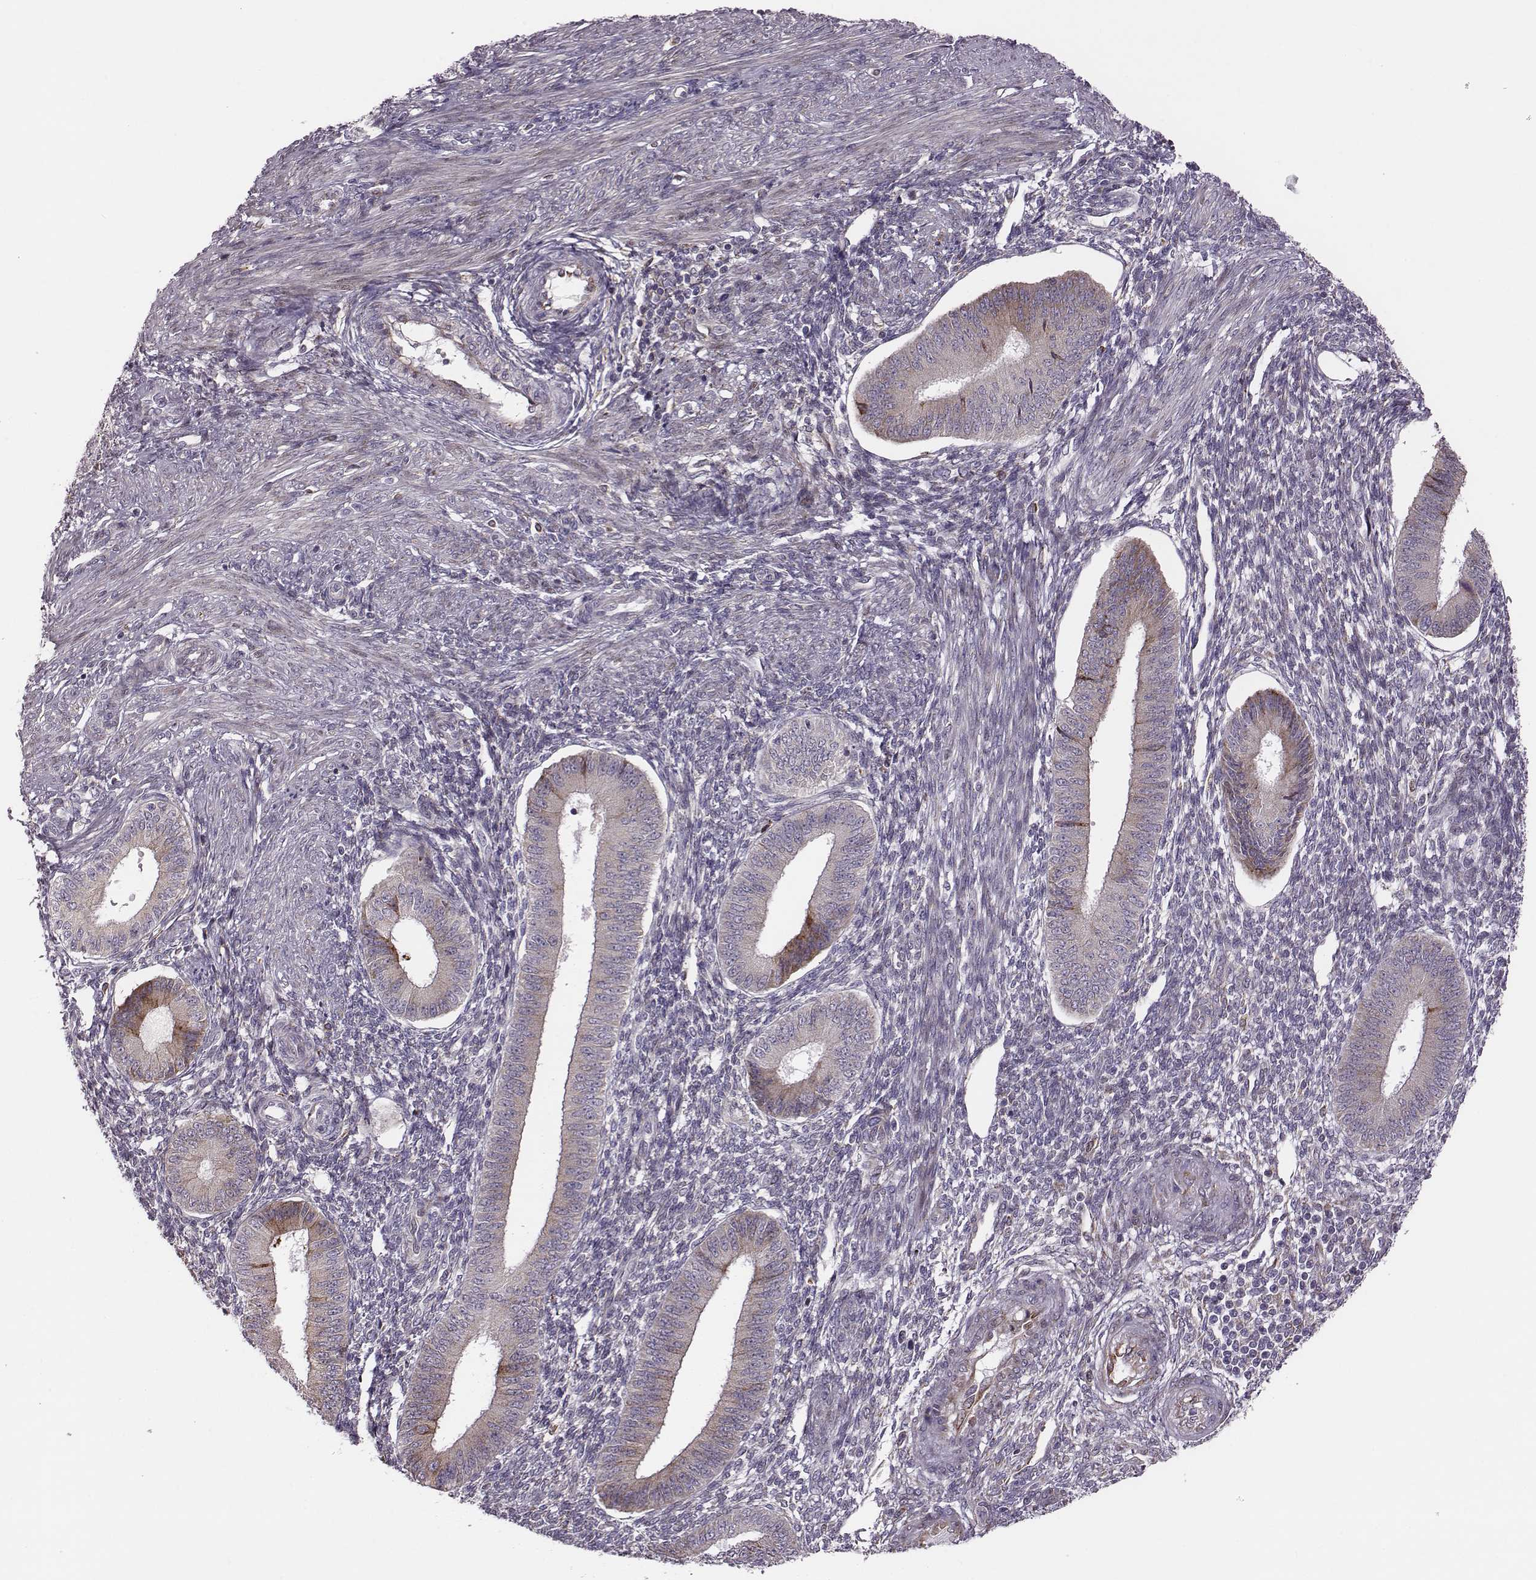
{"staining": {"intensity": "negative", "quantity": "none", "location": "none"}, "tissue": "endometrium", "cell_type": "Cells in endometrial stroma", "image_type": "normal", "snomed": [{"axis": "morphology", "description": "Normal tissue, NOS"}, {"axis": "topography", "description": "Endometrium"}], "caption": "The immunohistochemistry photomicrograph has no significant positivity in cells in endometrial stroma of endometrium.", "gene": "SELENOI", "patient": {"sex": "female", "age": 39}}